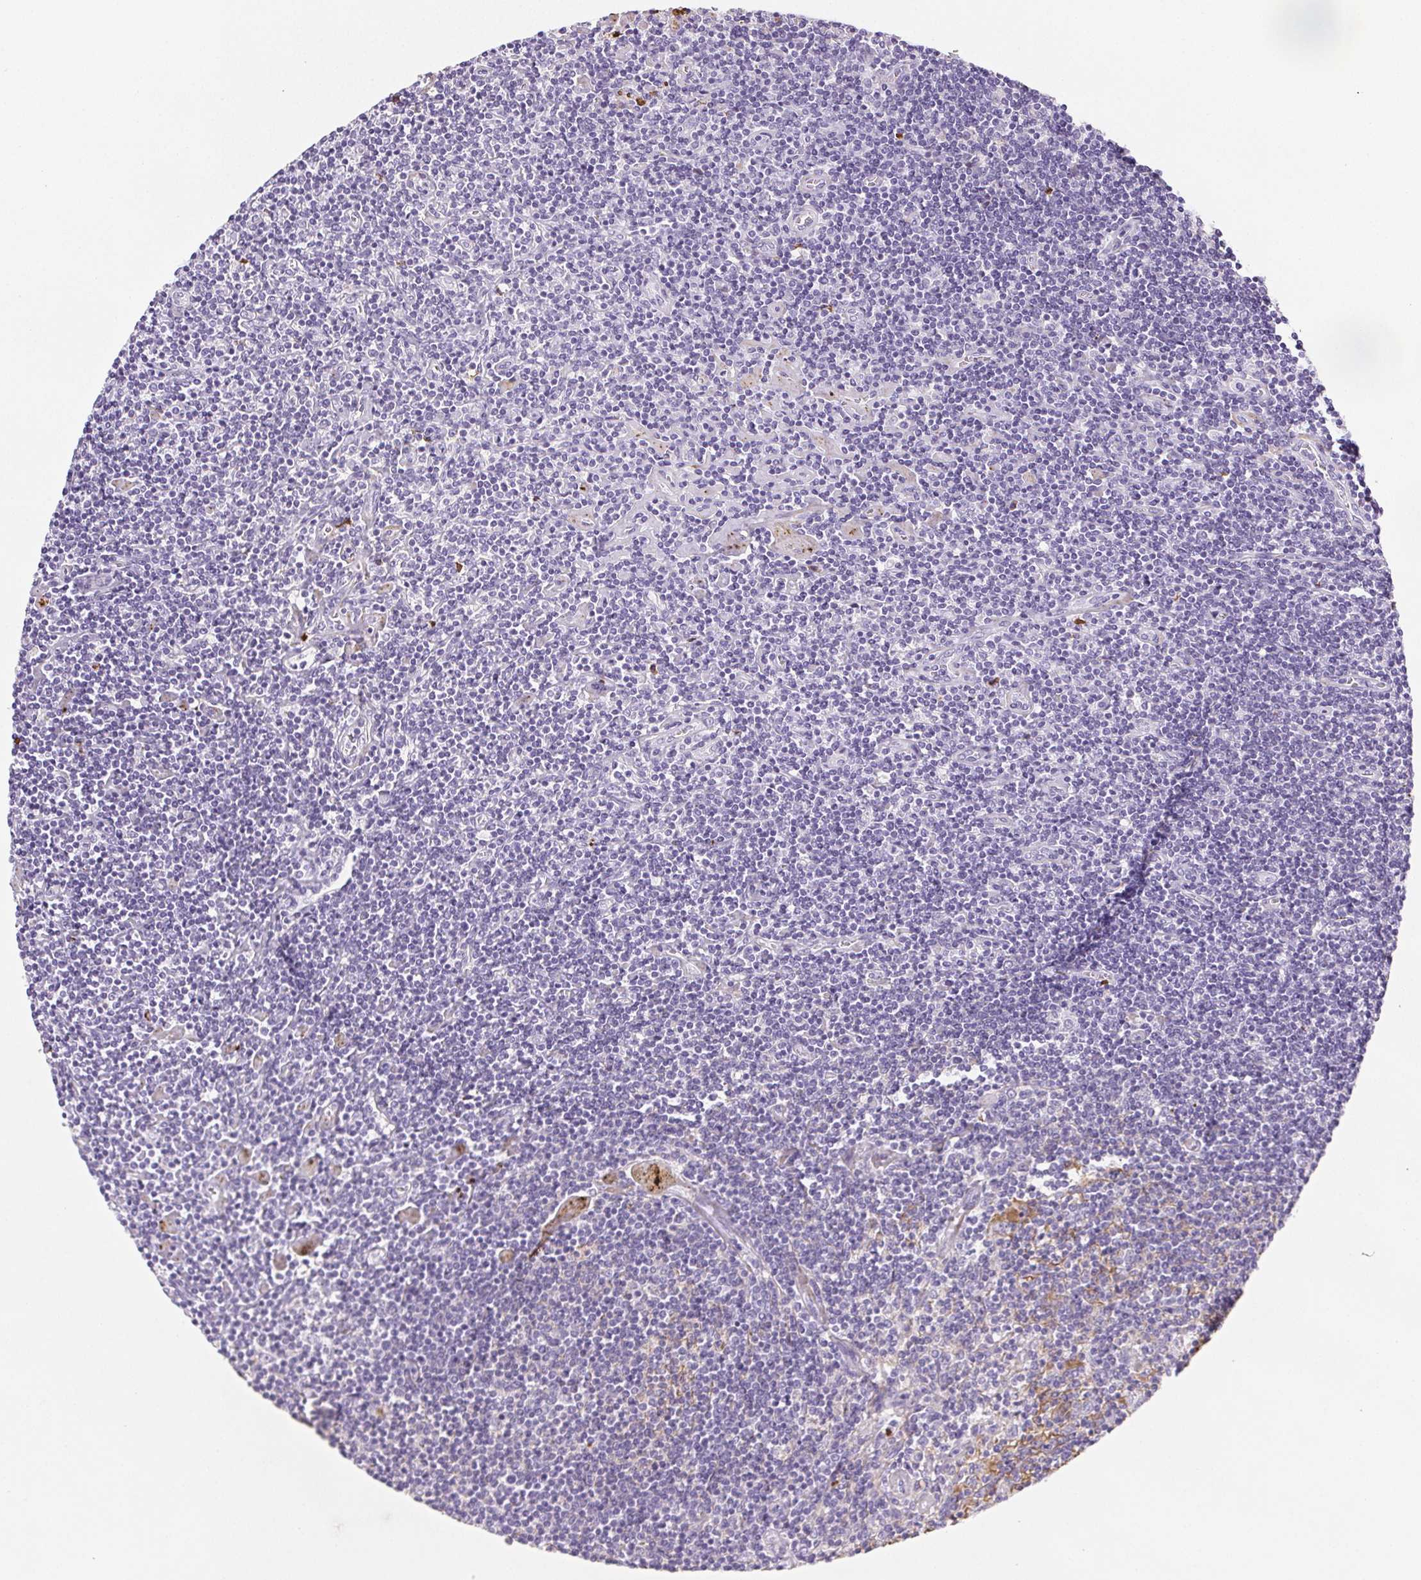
{"staining": {"intensity": "negative", "quantity": "none", "location": "none"}, "tissue": "lymphoma", "cell_type": "Tumor cells", "image_type": "cancer", "snomed": [{"axis": "morphology", "description": "Hodgkin's disease, NOS"}, {"axis": "topography", "description": "Lymph node"}], "caption": "Immunohistochemistry (IHC) of lymphoma displays no staining in tumor cells.", "gene": "VTN", "patient": {"sex": "male", "age": 40}}